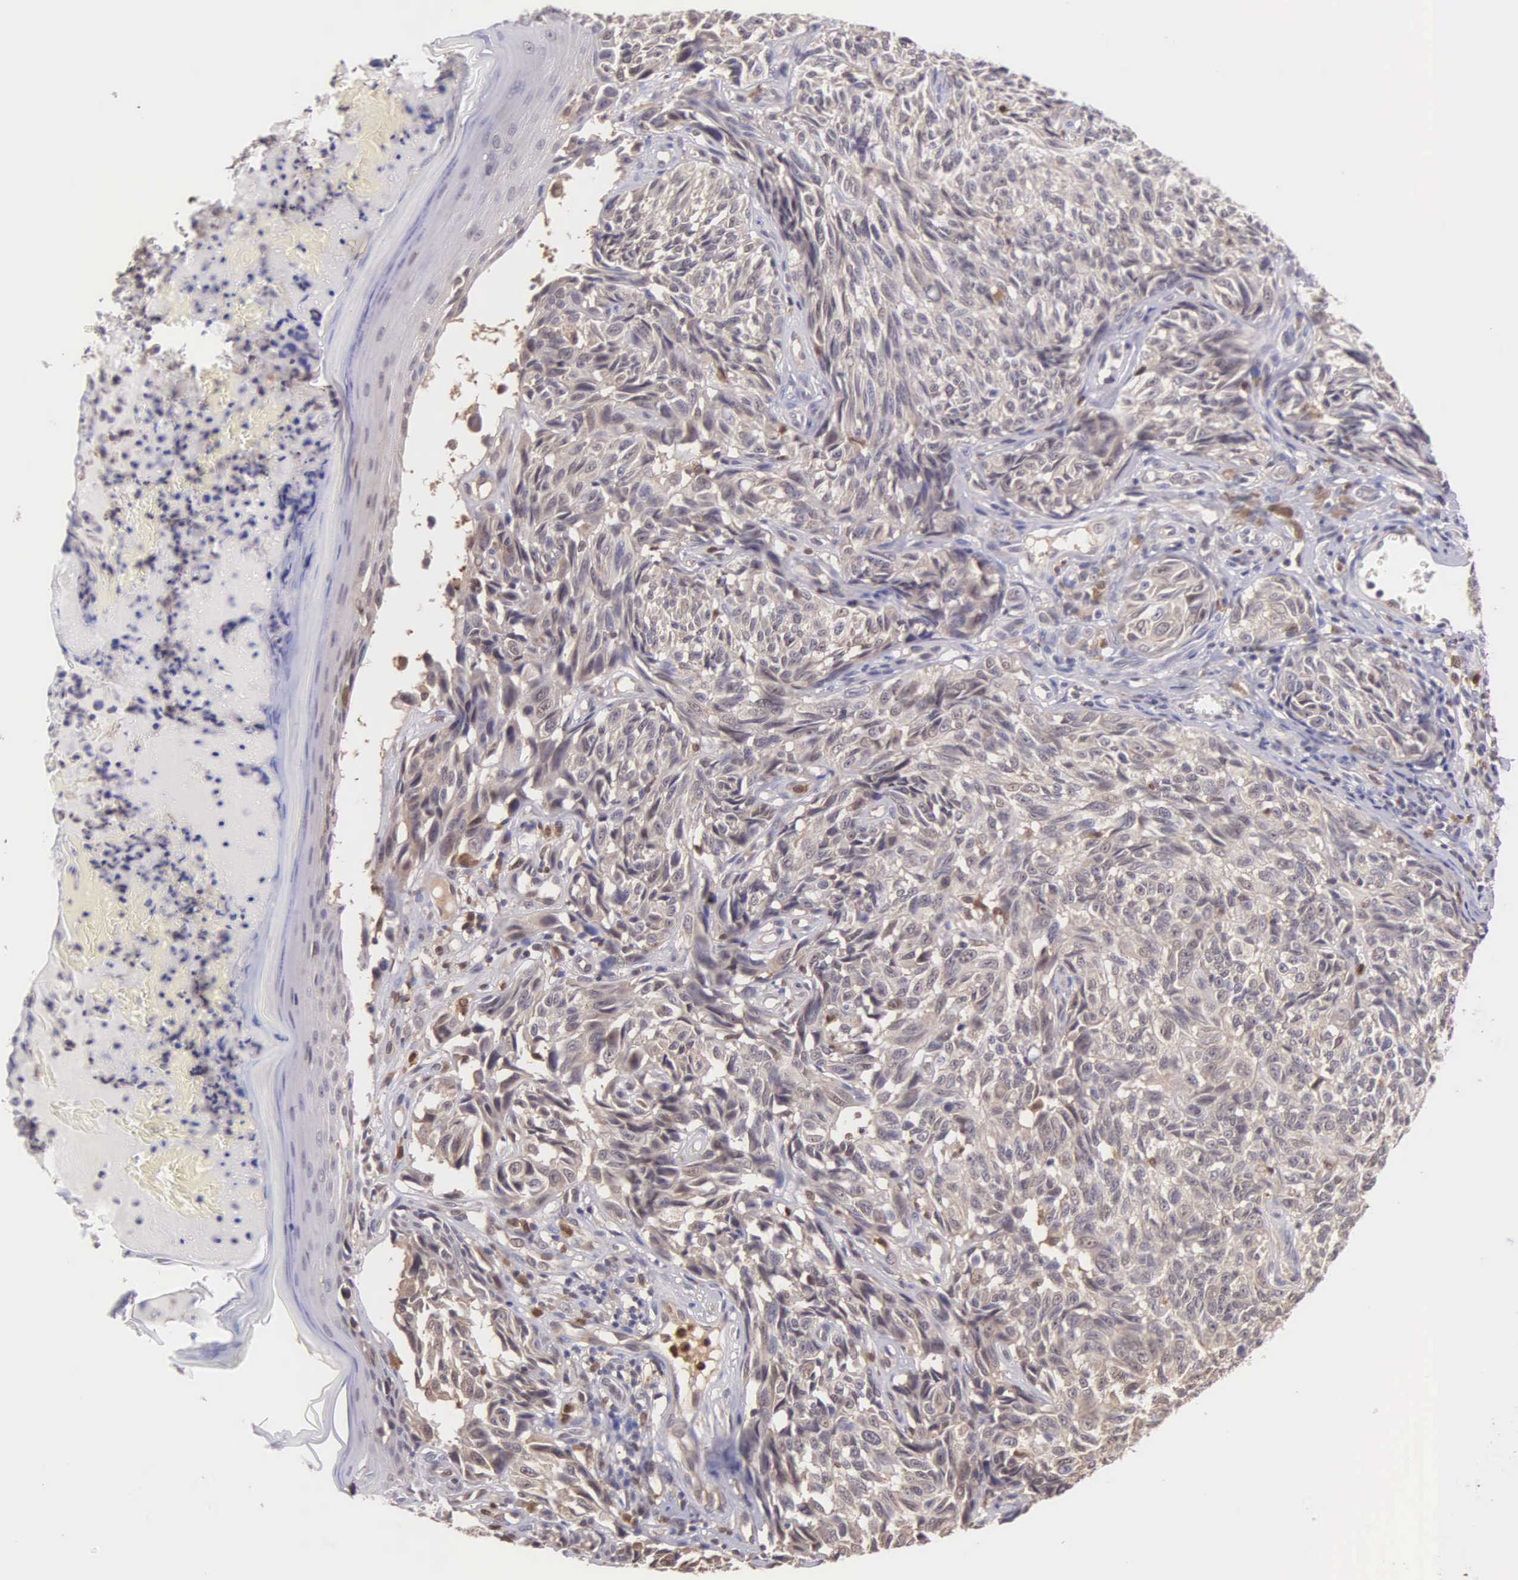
{"staining": {"intensity": "weak", "quantity": ">75%", "location": "cytoplasmic/membranous"}, "tissue": "melanoma", "cell_type": "Tumor cells", "image_type": "cancer", "snomed": [{"axis": "morphology", "description": "Malignant melanoma, NOS"}, {"axis": "topography", "description": "Skin"}], "caption": "IHC of malignant melanoma shows low levels of weak cytoplasmic/membranous staining in approximately >75% of tumor cells.", "gene": "BID", "patient": {"sex": "male", "age": 67}}